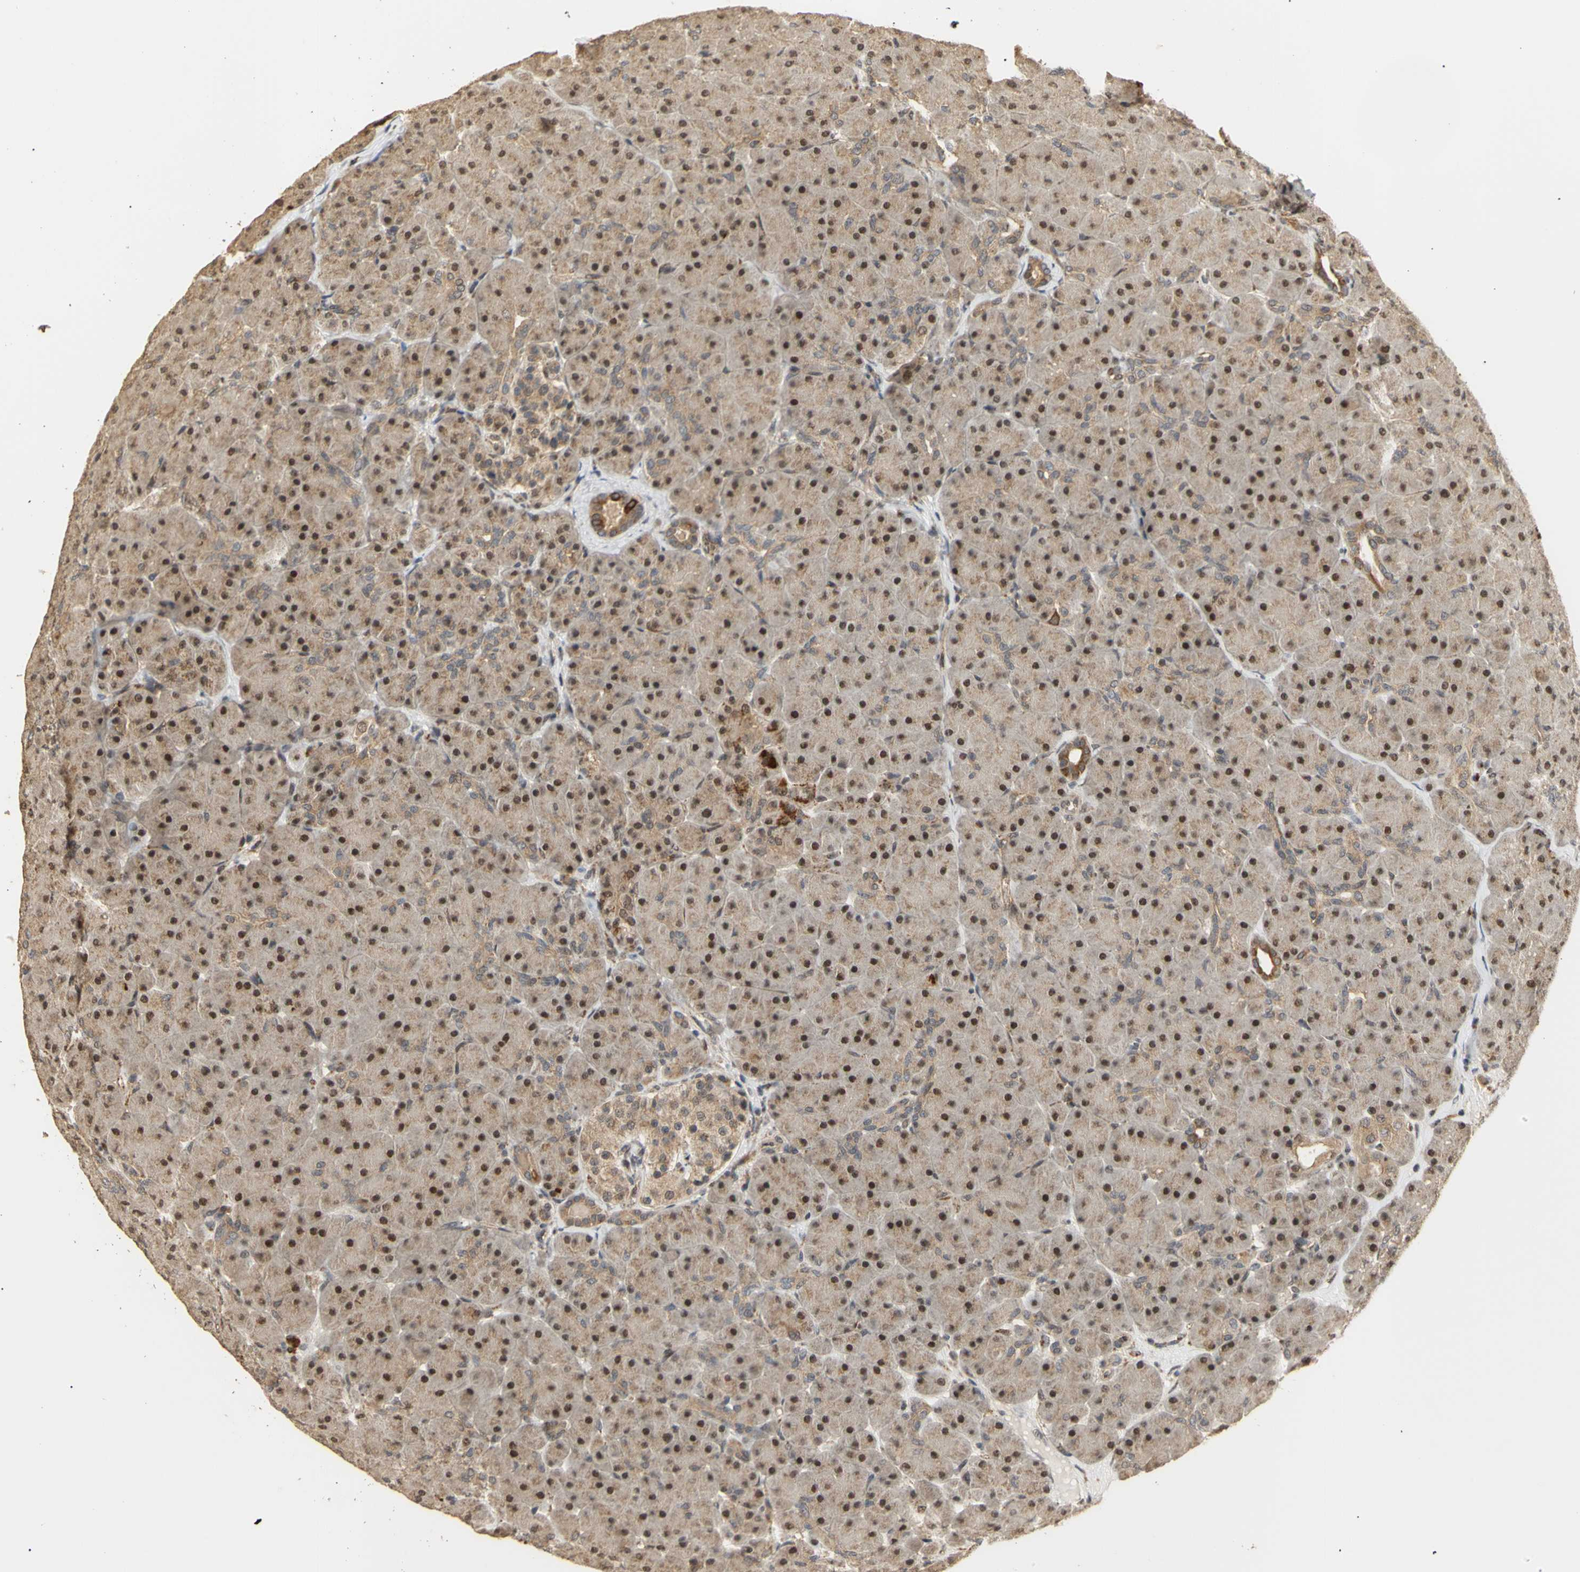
{"staining": {"intensity": "strong", "quantity": ">75%", "location": "cytoplasmic/membranous,nuclear"}, "tissue": "pancreas", "cell_type": "Exocrine glandular cells", "image_type": "normal", "snomed": [{"axis": "morphology", "description": "Normal tissue, NOS"}, {"axis": "topography", "description": "Pancreas"}], "caption": "Pancreas was stained to show a protein in brown. There is high levels of strong cytoplasmic/membranous,nuclear positivity in about >75% of exocrine glandular cells. The staining is performed using DAB (3,3'-diaminobenzidine) brown chromogen to label protein expression. The nuclei are counter-stained blue using hematoxylin.", "gene": "GTF2E2", "patient": {"sex": "male", "age": 66}}